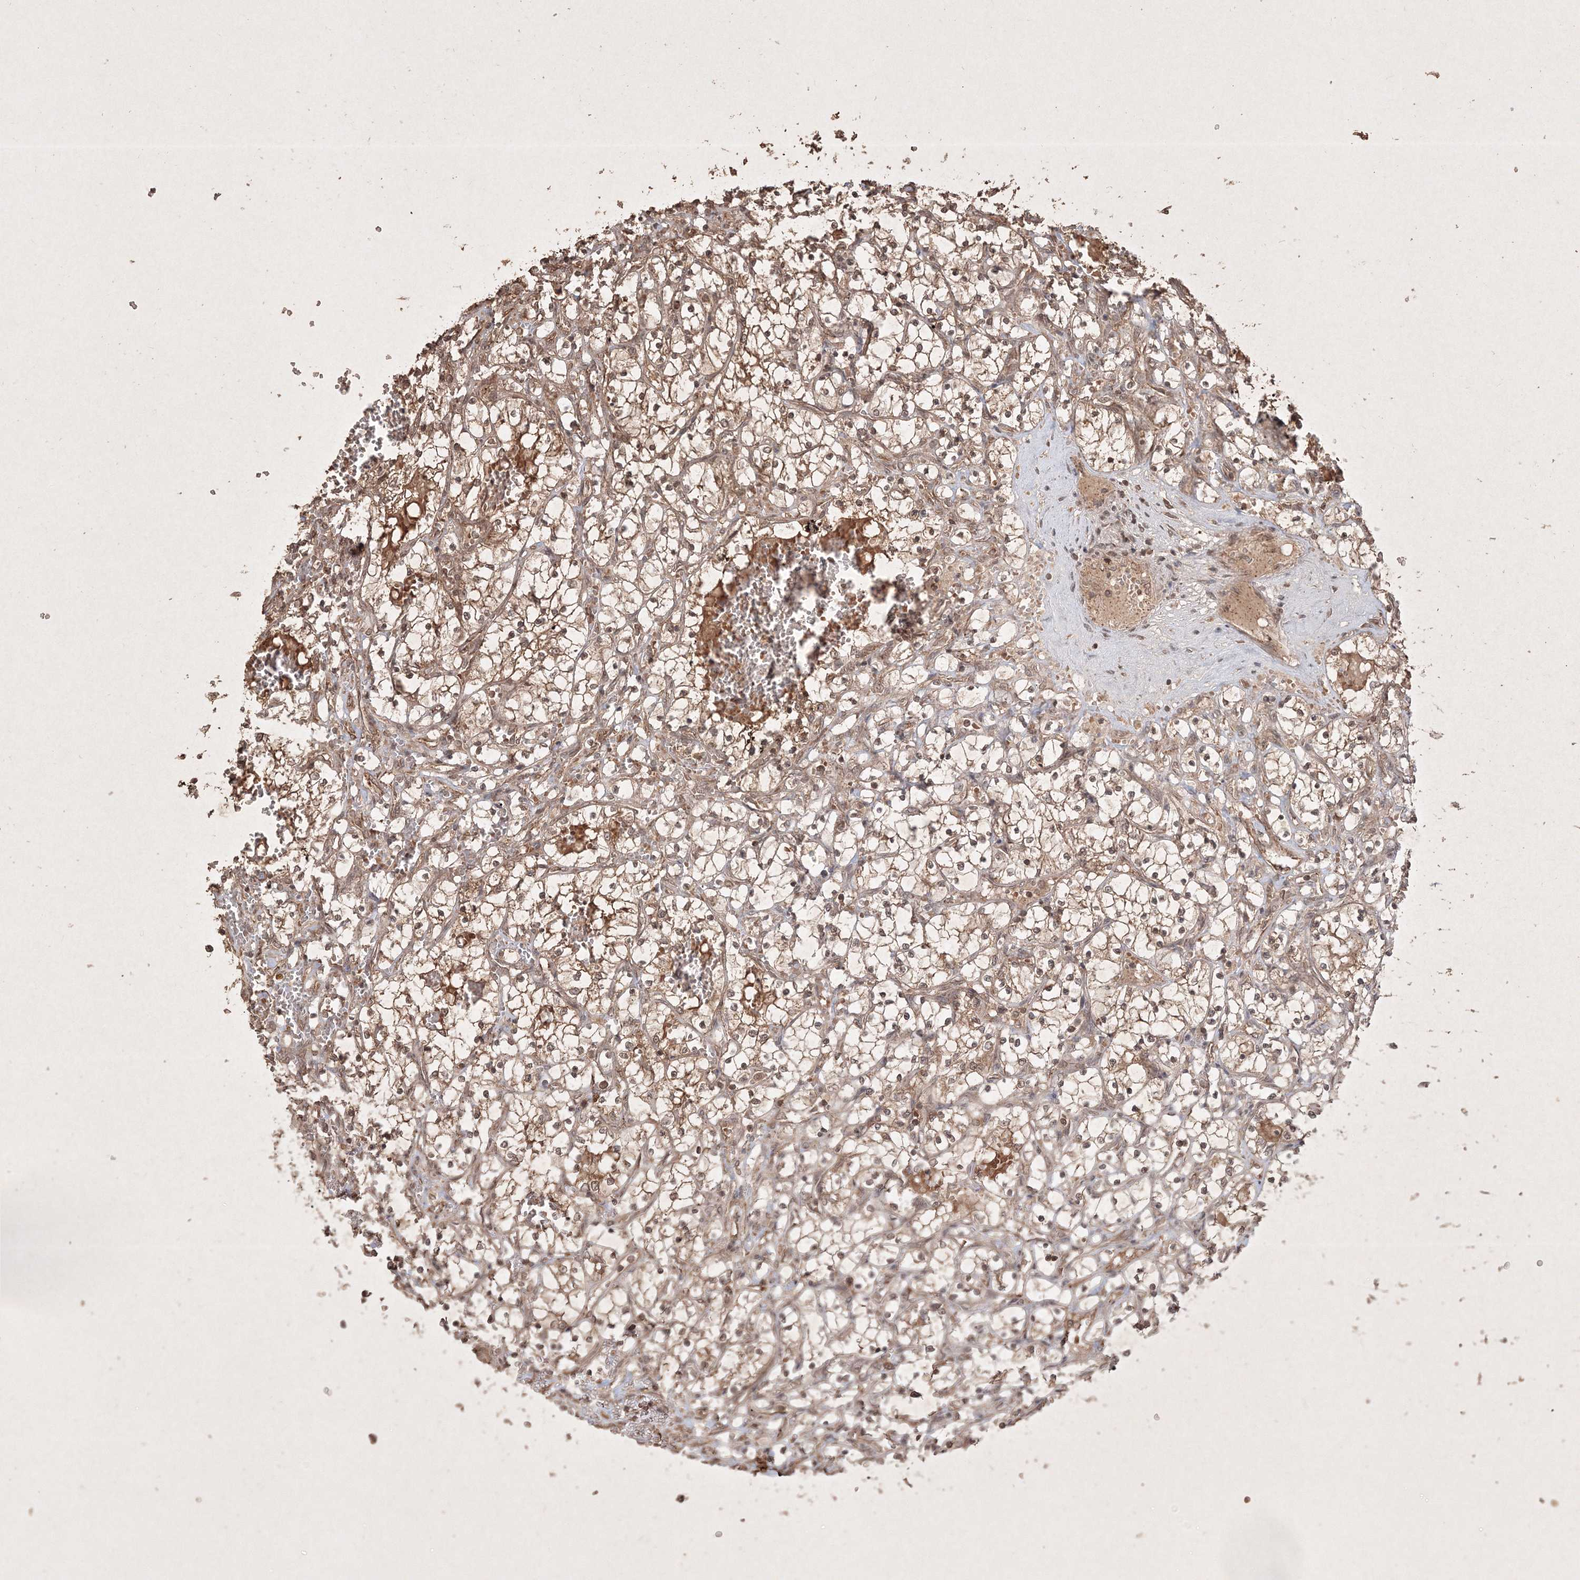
{"staining": {"intensity": "weak", "quantity": ">75%", "location": "cytoplasmic/membranous"}, "tissue": "renal cancer", "cell_type": "Tumor cells", "image_type": "cancer", "snomed": [{"axis": "morphology", "description": "Adenocarcinoma, NOS"}, {"axis": "topography", "description": "Kidney"}], "caption": "Immunohistochemical staining of renal cancer (adenocarcinoma) displays low levels of weak cytoplasmic/membranous staining in about >75% of tumor cells.", "gene": "PELI3", "patient": {"sex": "female", "age": 69}}